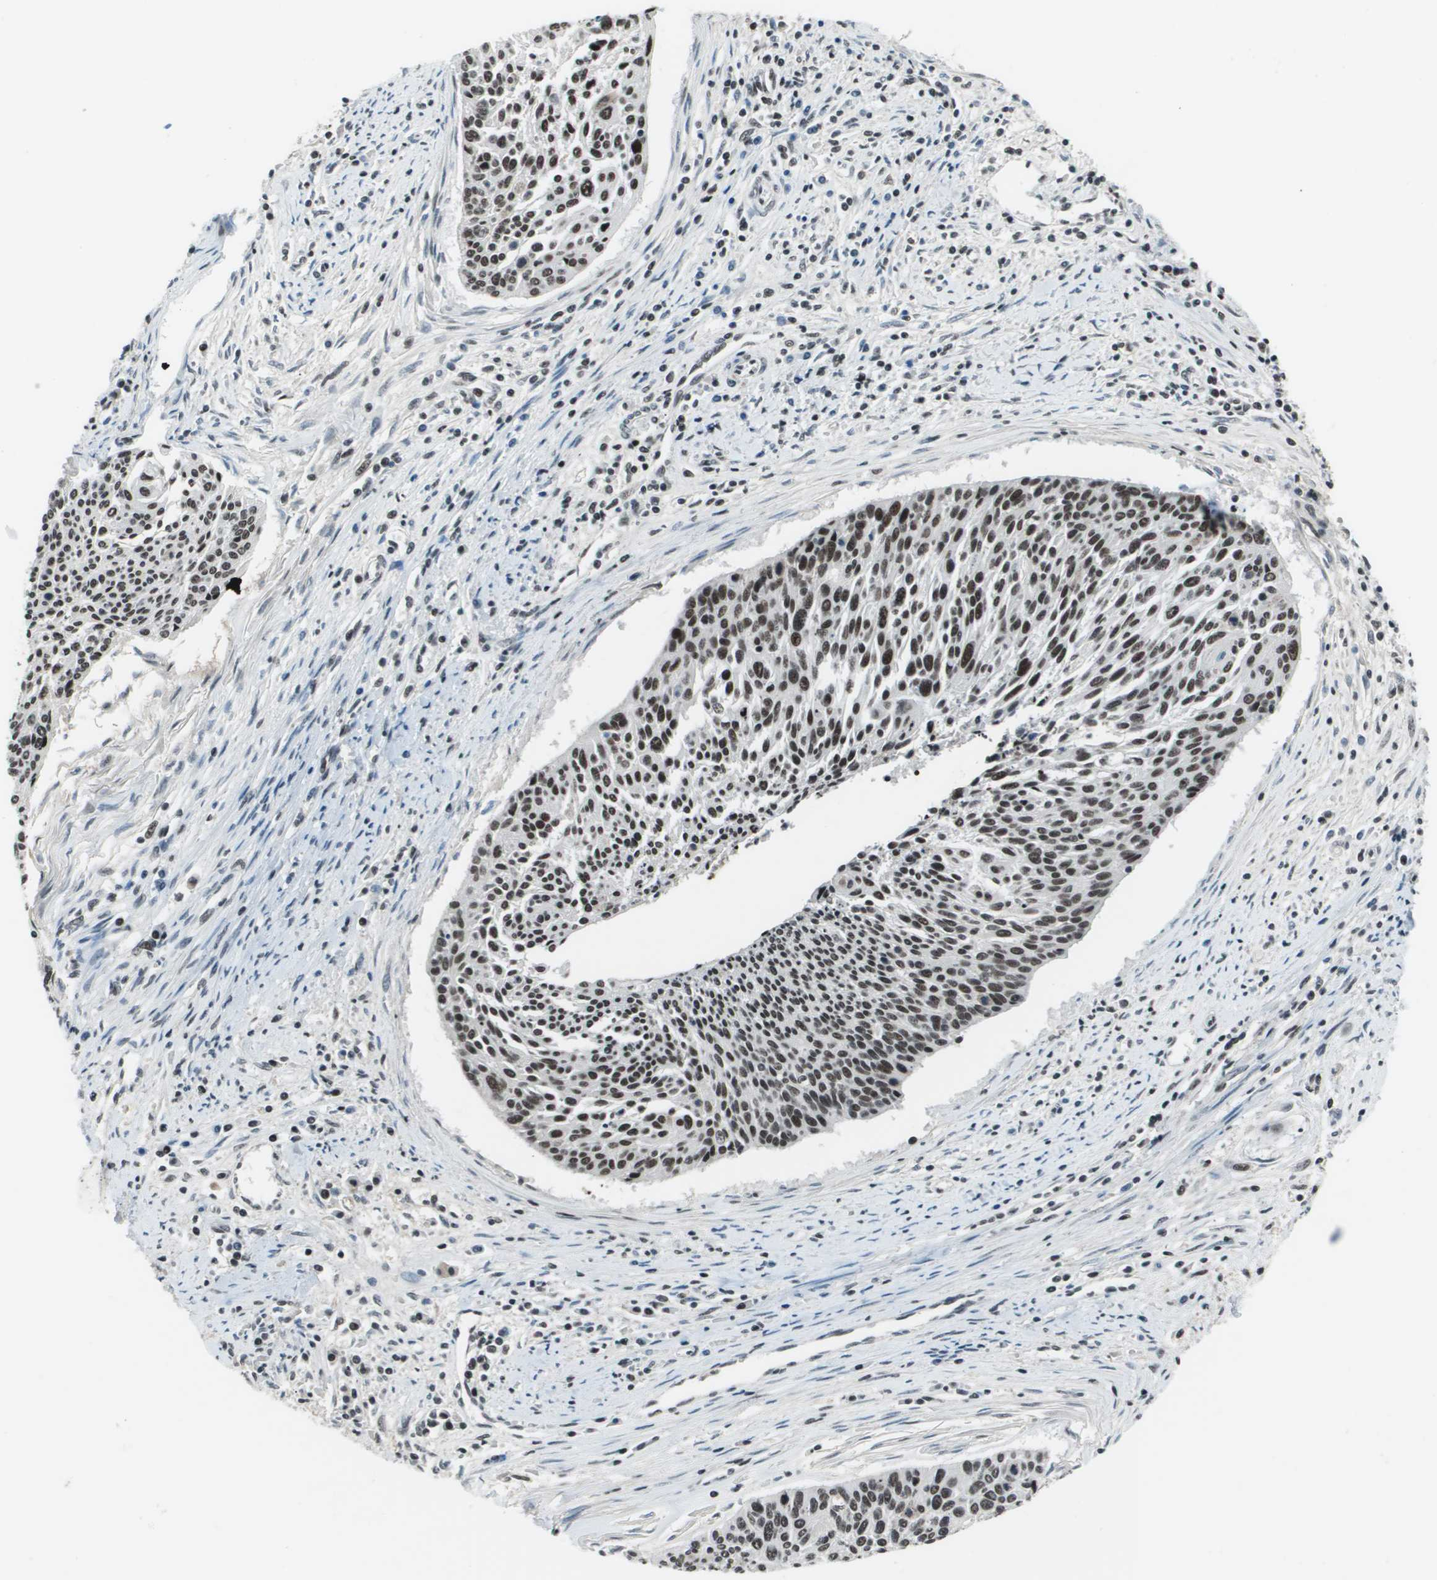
{"staining": {"intensity": "strong", "quantity": "25%-75%", "location": "nuclear"}, "tissue": "cervical cancer", "cell_type": "Tumor cells", "image_type": "cancer", "snomed": [{"axis": "morphology", "description": "Squamous cell carcinoma, NOS"}, {"axis": "topography", "description": "Cervix"}], "caption": "An image showing strong nuclear expression in about 25%-75% of tumor cells in cervical cancer (squamous cell carcinoma), as visualized by brown immunohistochemical staining.", "gene": "THRAP3", "patient": {"sex": "female", "age": 55}}